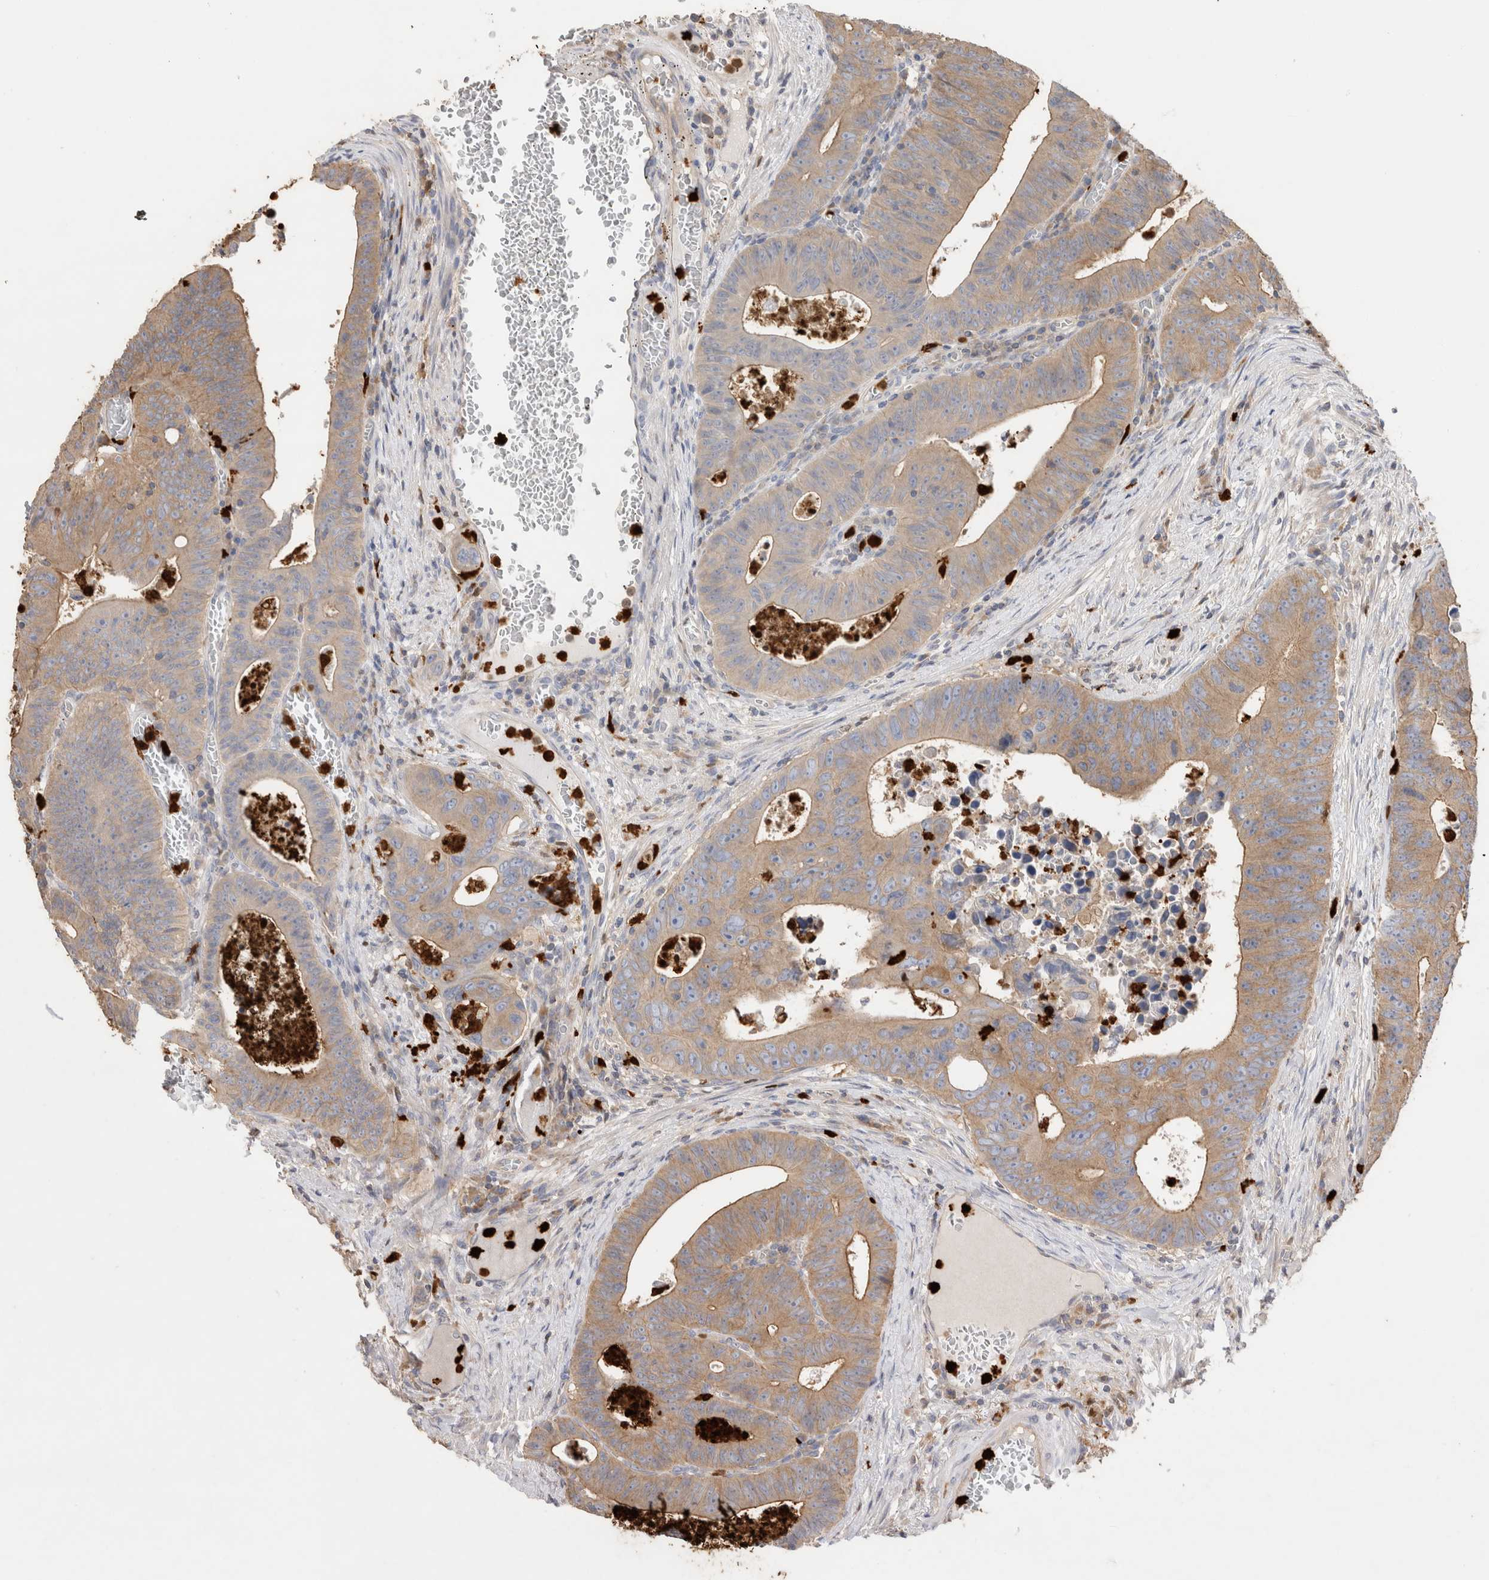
{"staining": {"intensity": "moderate", "quantity": "25%-75%", "location": "cytoplasmic/membranous"}, "tissue": "colorectal cancer", "cell_type": "Tumor cells", "image_type": "cancer", "snomed": [{"axis": "morphology", "description": "Adenocarcinoma, NOS"}, {"axis": "topography", "description": "Colon"}], "caption": "Moderate cytoplasmic/membranous protein staining is appreciated in approximately 25%-75% of tumor cells in adenocarcinoma (colorectal). (DAB IHC, brown staining for protein, blue staining for nuclei).", "gene": "NXT2", "patient": {"sex": "male", "age": 87}}